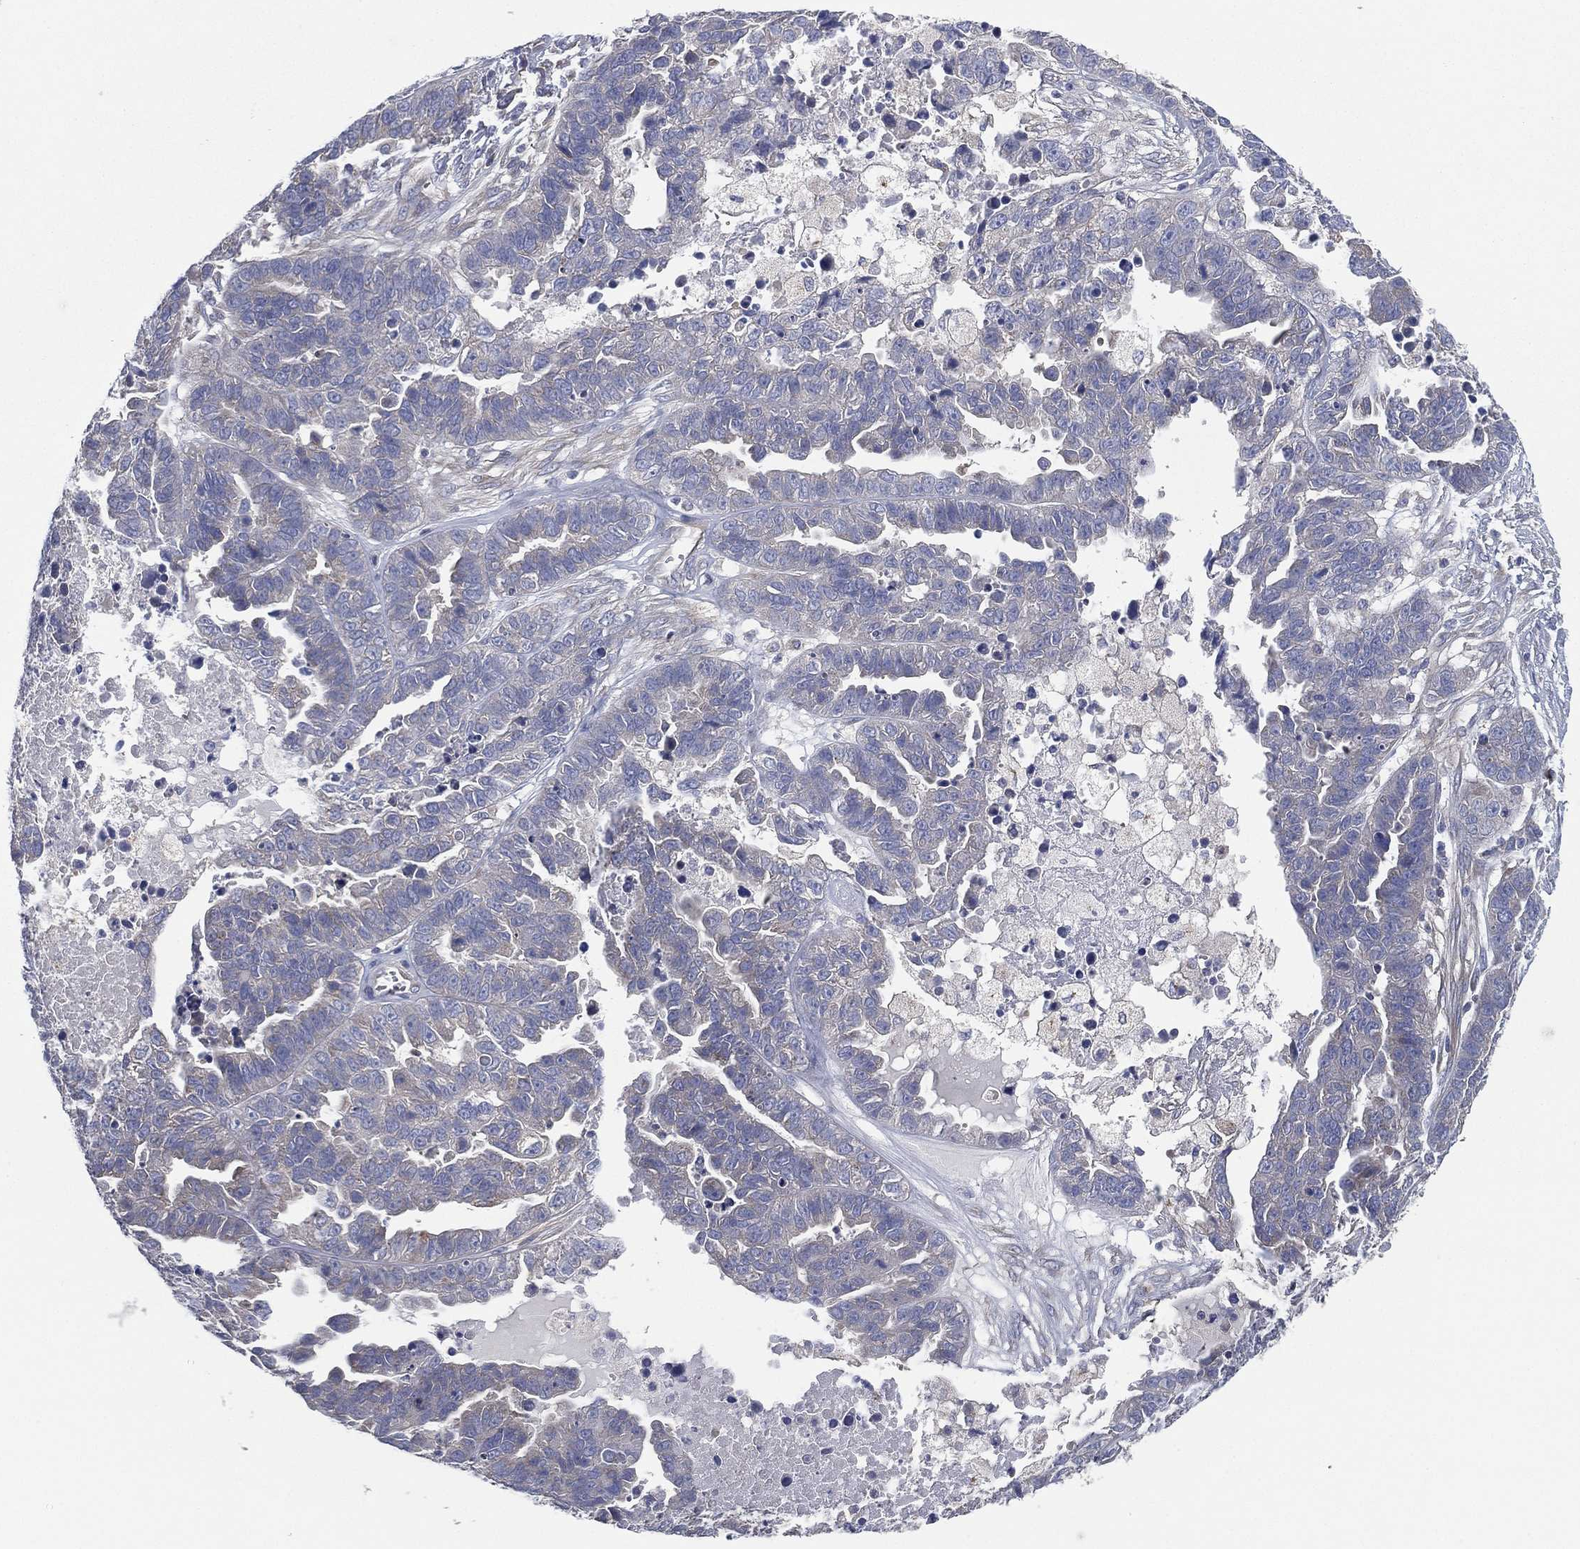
{"staining": {"intensity": "negative", "quantity": "none", "location": "none"}, "tissue": "ovarian cancer", "cell_type": "Tumor cells", "image_type": "cancer", "snomed": [{"axis": "morphology", "description": "Cystadenocarcinoma, serous, NOS"}, {"axis": "topography", "description": "Ovary"}], "caption": "An image of ovarian serous cystadenocarcinoma stained for a protein reveals no brown staining in tumor cells.", "gene": "ATP8A2", "patient": {"sex": "female", "age": 87}}